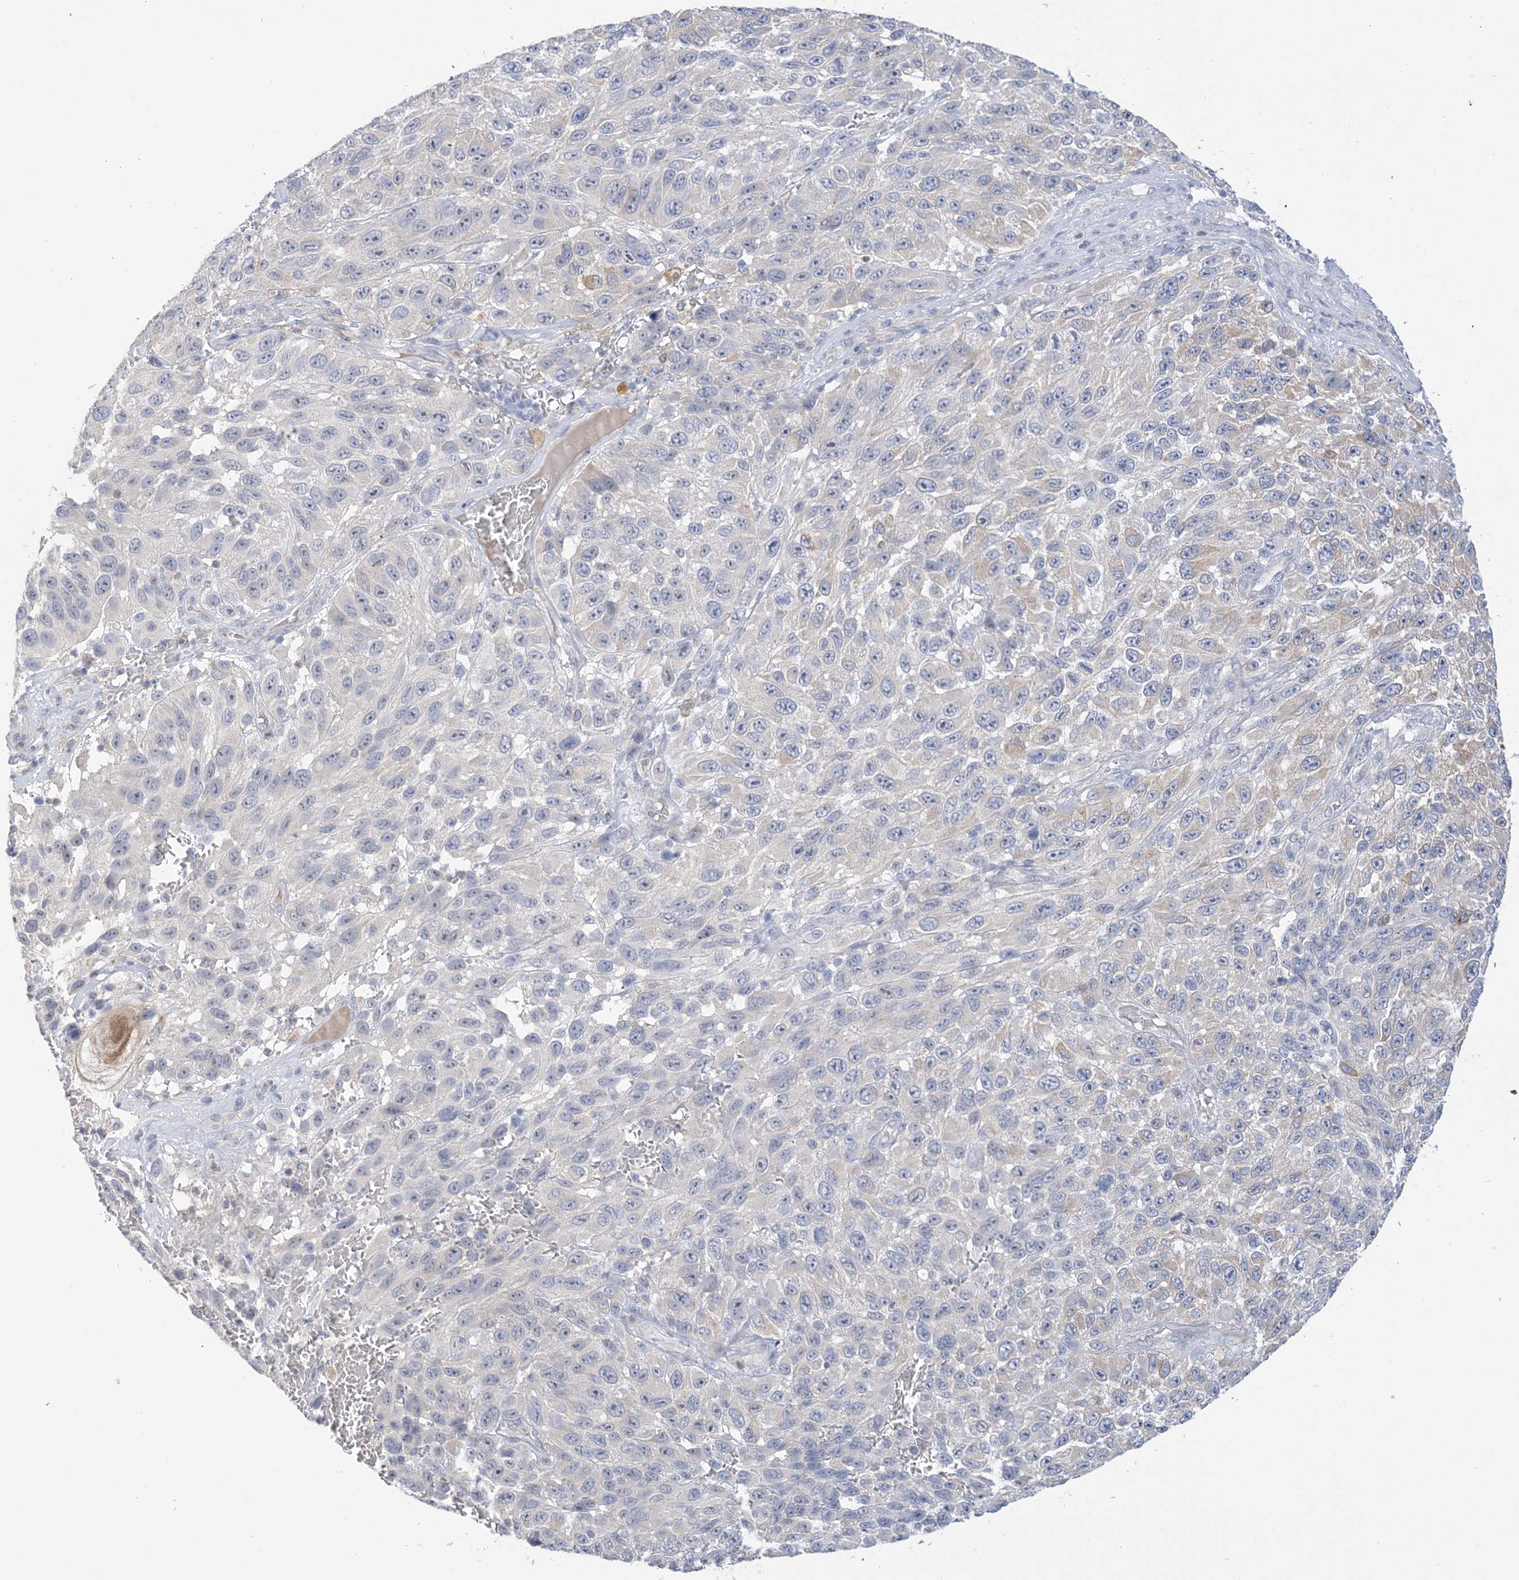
{"staining": {"intensity": "negative", "quantity": "none", "location": "none"}, "tissue": "melanoma", "cell_type": "Tumor cells", "image_type": "cancer", "snomed": [{"axis": "morphology", "description": "Malignant melanoma, NOS"}, {"axis": "topography", "description": "Skin"}], "caption": "Immunohistochemistry (IHC) of malignant melanoma exhibits no positivity in tumor cells. (DAB (3,3'-diaminobenzidine) immunohistochemistry with hematoxylin counter stain).", "gene": "TTYH1", "patient": {"sex": "female", "age": 96}}